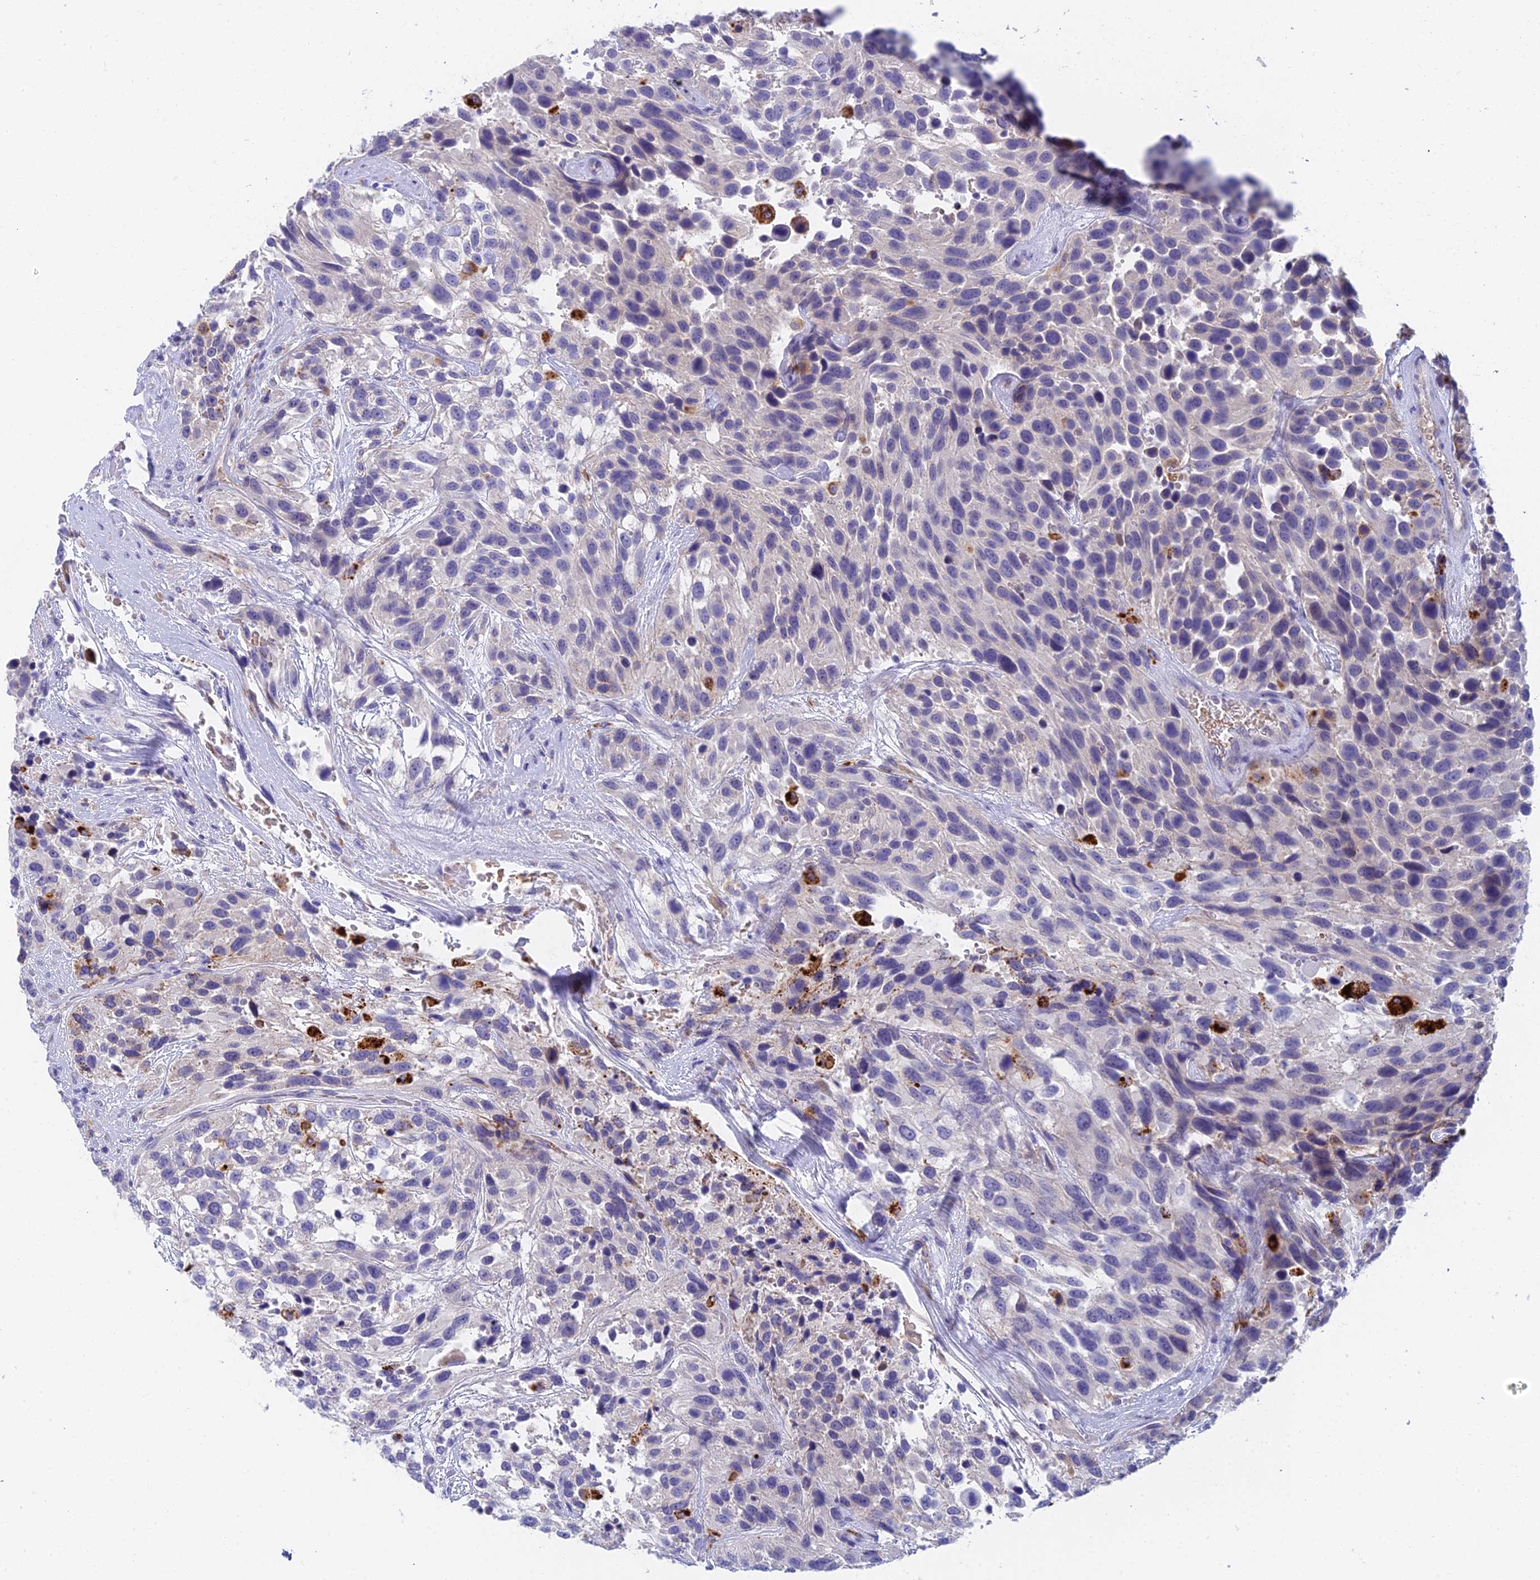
{"staining": {"intensity": "negative", "quantity": "none", "location": "none"}, "tissue": "urothelial cancer", "cell_type": "Tumor cells", "image_type": "cancer", "snomed": [{"axis": "morphology", "description": "Urothelial carcinoma, High grade"}, {"axis": "topography", "description": "Urinary bladder"}], "caption": "Immunohistochemistry histopathology image of urothelial carcinoma (high-grade) stained for a protein (brown), which exhibits no expression in tumor cells.", "gene": "ADAMTS13", "patient": {"sex": "female", "age": 70}}